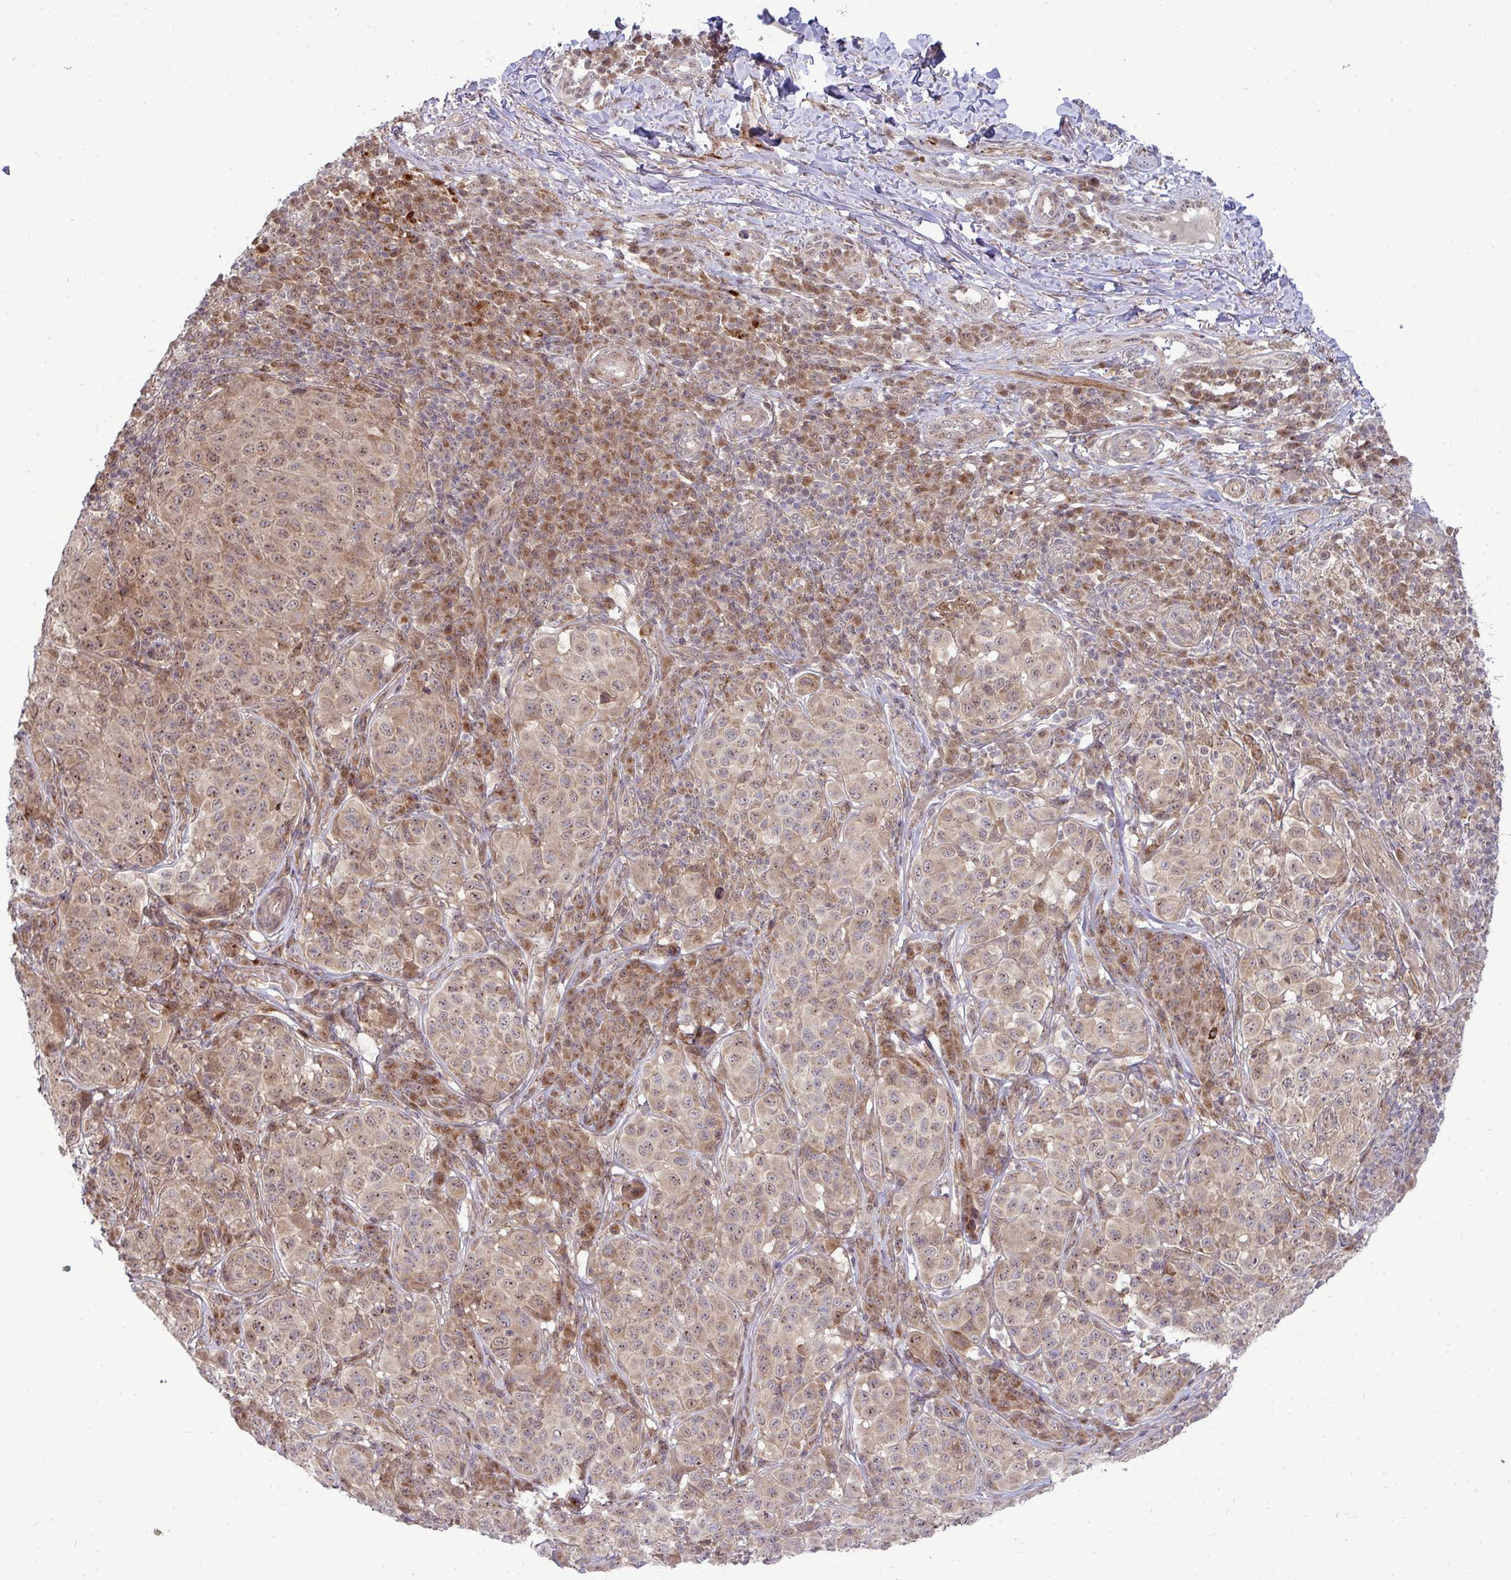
{"staining": {"intensity": "weak", "quantity": ">75%", "location": "cytoplasmic/membranous"}, "tissue": "melanoma", "cell_type": "Tumor cells", "image_type": "cancer", "snomed": [{"axis": "morphology", "description": "Malignant melanoma, NOS"}, {"axis": "topography", "description": "Skin"}], "caption": "Melanoma stained for a protein (brown) reveals weak cytoplasmic/membranous positive positivity in about >75% of tumor cells.", "gene": "TRIM44", "patient": {"sex": "male", "age": 38}}